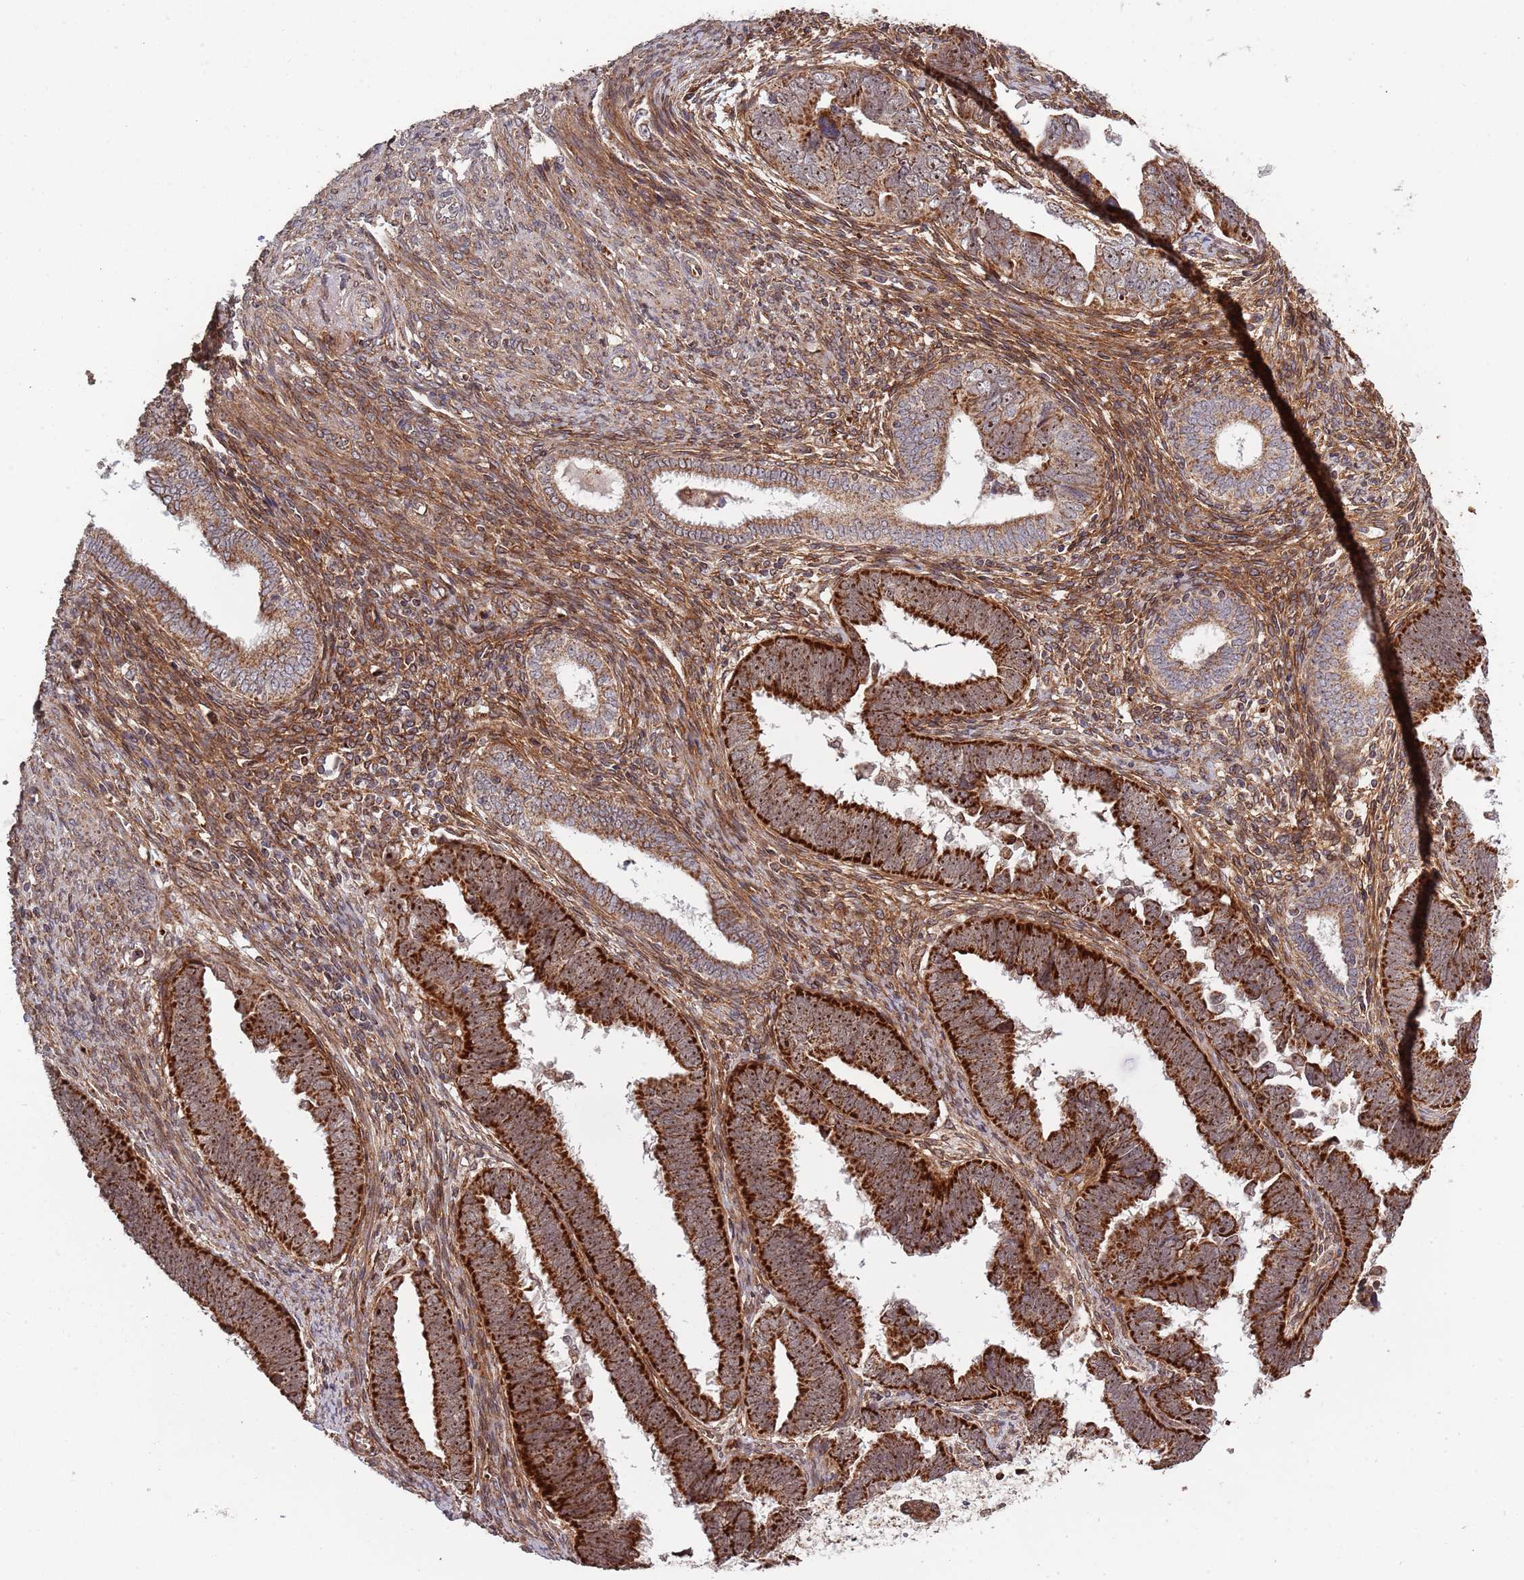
{"staining": {"intensity": "strong", "quantity": ">75%", "location": "cytoplasmic/membranous,nuclear"}, "tissue": "endometrial cancer", "cell_type": "Tumor cells", "image_type": "cancer", "snomed": [{"axis": "morphology", "description": "Adenocarcinoma, NOS"}, {"axis": "topography", "description": "Endometrium"}], "caption": "Human endometrial cancer (adenocarcinoma) stained with a brown dye reveals strong cytoplasmic/membranous and nuclear positive expression in about >75% of tumor cells.", "gene": "DCHS1", "patient": {"sex": "female", "age": 75}}